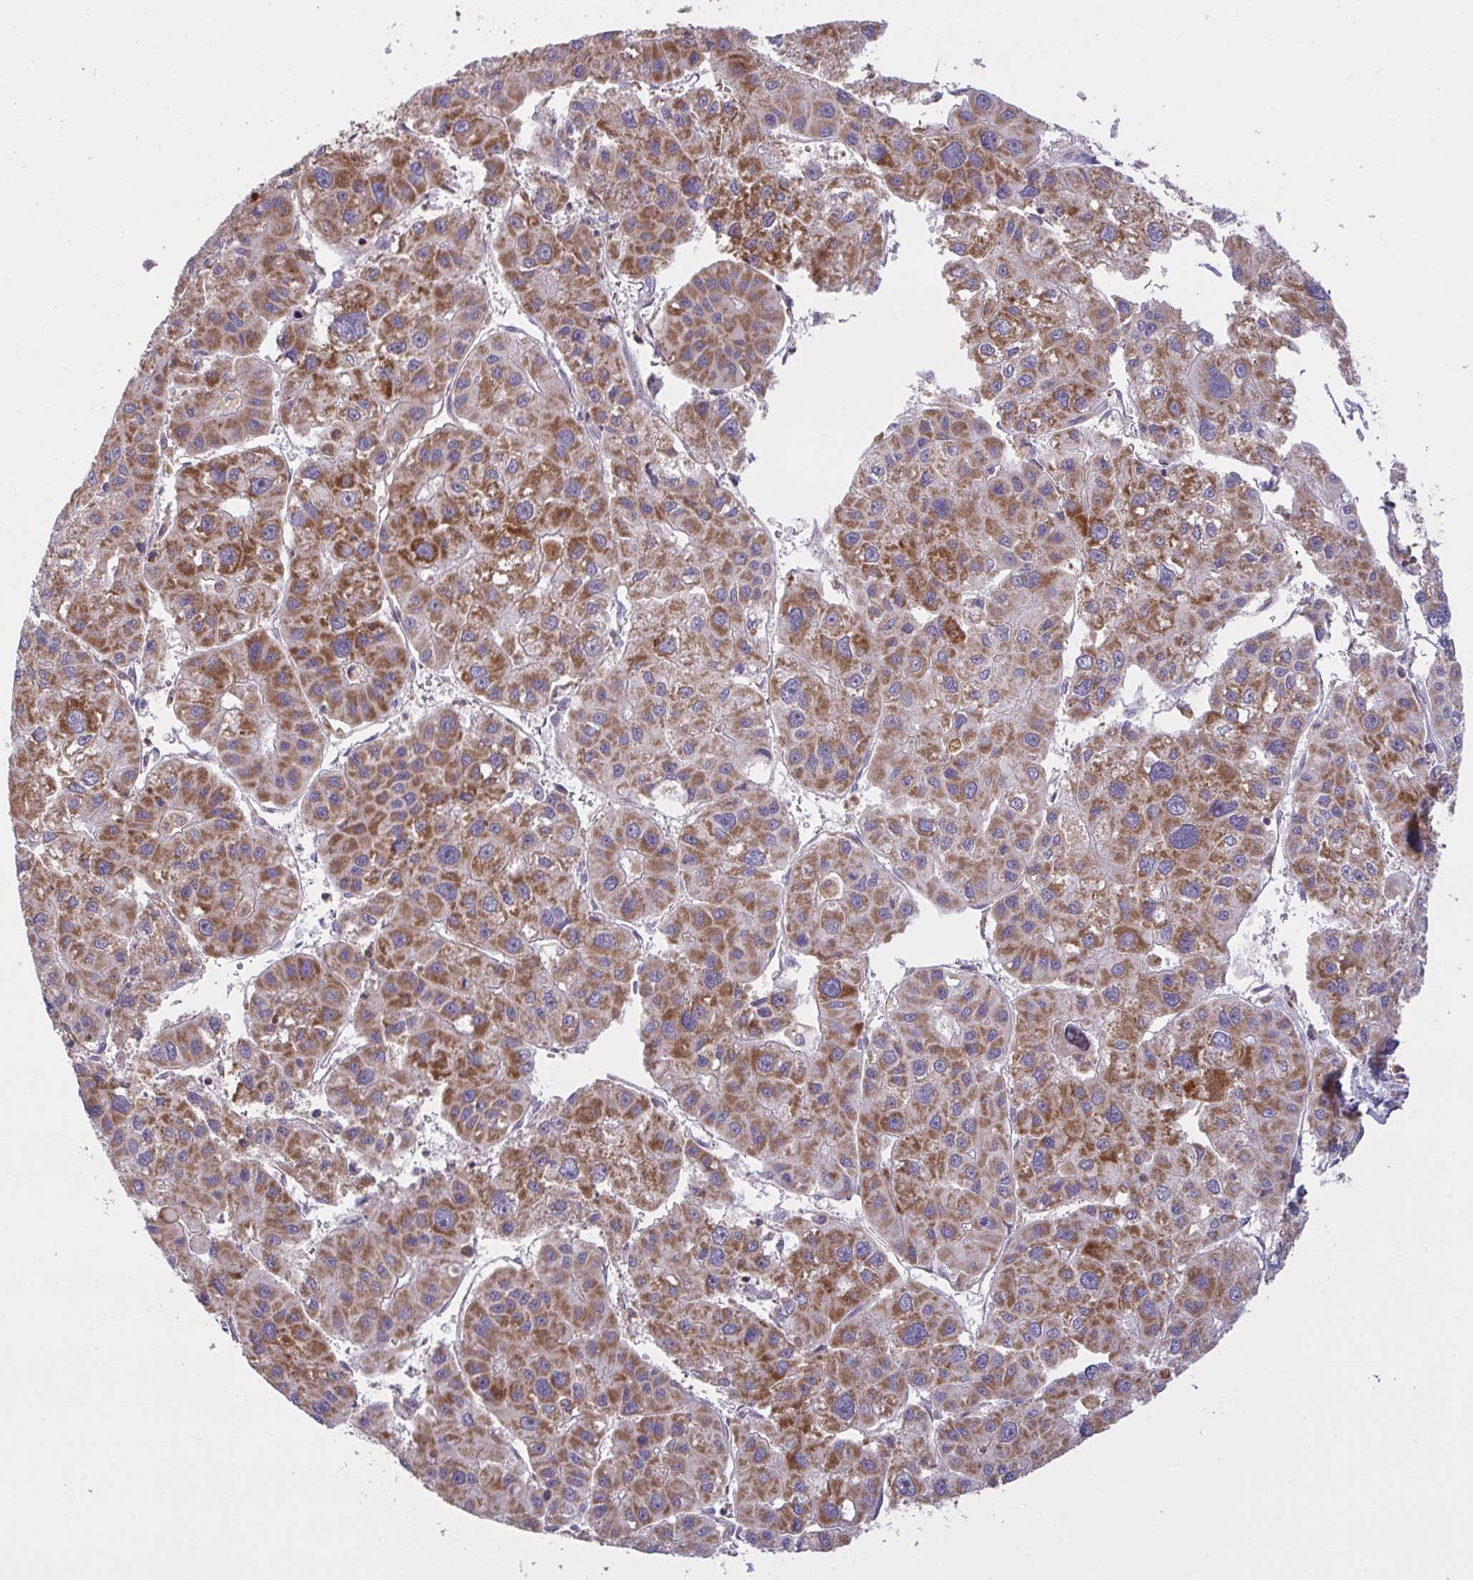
{"staining": {"intensity": "strong", "quantity": ">75%", "location": "cytoplasmic/membranous"}, "tissue": "liver cancer", "cell_type": "Tumor cells", "image_type": "cancer", "snomed": [{"axis": "morphology", "description": "Carcinoma, Hepatocellular, NOS"}, {"axis": "topography", "description": "Liver"}], "caption": "Human hepatocellular carcinoma (liver) stained with a protein marker demonstrates strong staining in tumor cells.", "gene": "MICOS10", "patient": {"sex": "male", "age": 73}}